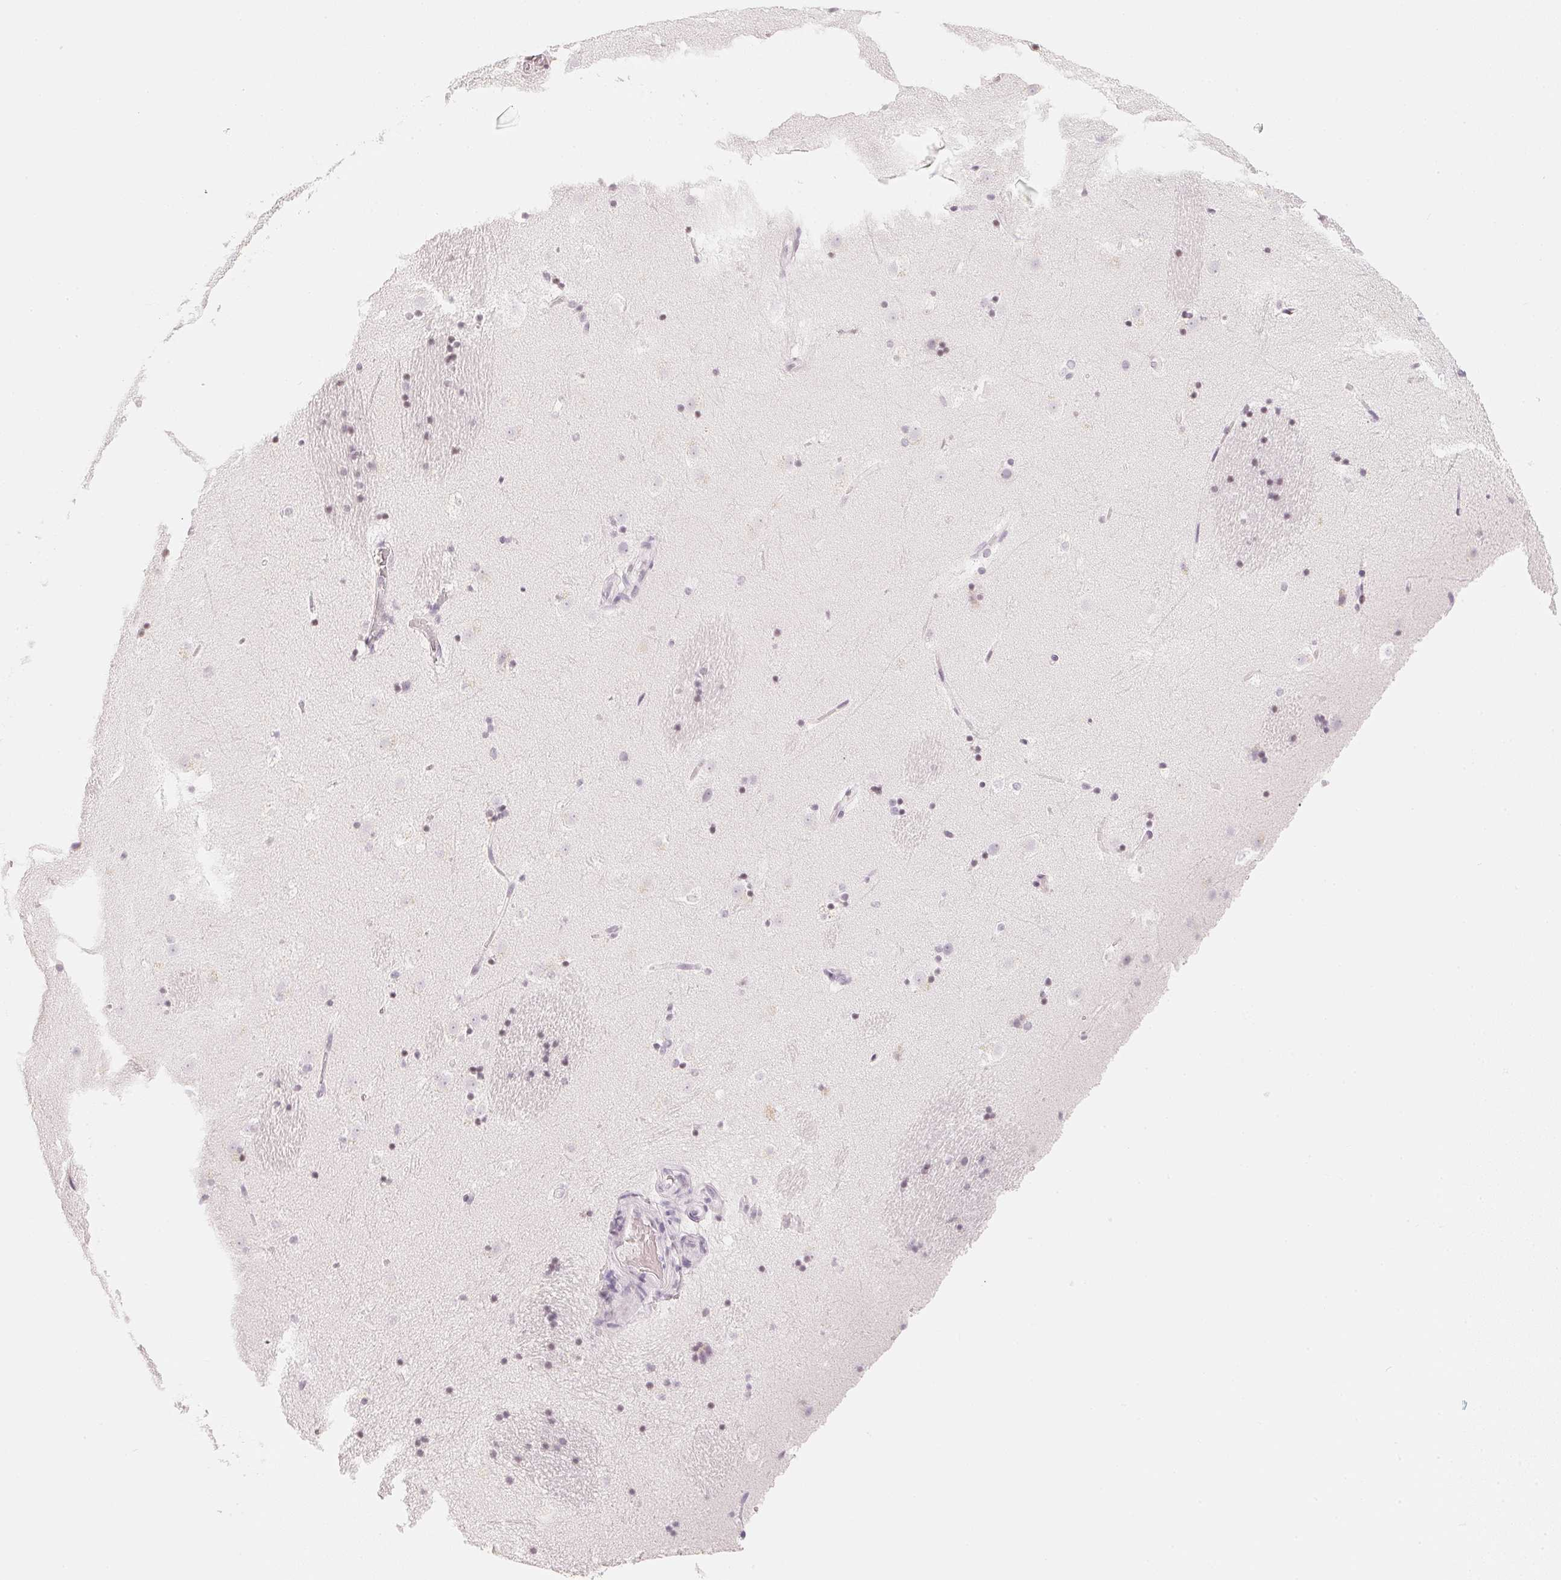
{"staining": {"intensity": "weak", "quantity": "<25%", "location": "nuclear"}, "tissue": "caudate", "cell_type": "Glial cells", "image_type": "normal", "snomed": [{"axis": "morphology", "description": "Normal tissue, NOS"}, {"axis": "topography", "description": "Lateral ventricle wall"}], "caption": "IHC of unremarkable human caudate exhibits no expression in glial cells. (DAB (3,3'-diaminobenzidine) IHC, high magnification).", "gene": "SLC22A8", "patient": {"sex": "male", "age": 37}}